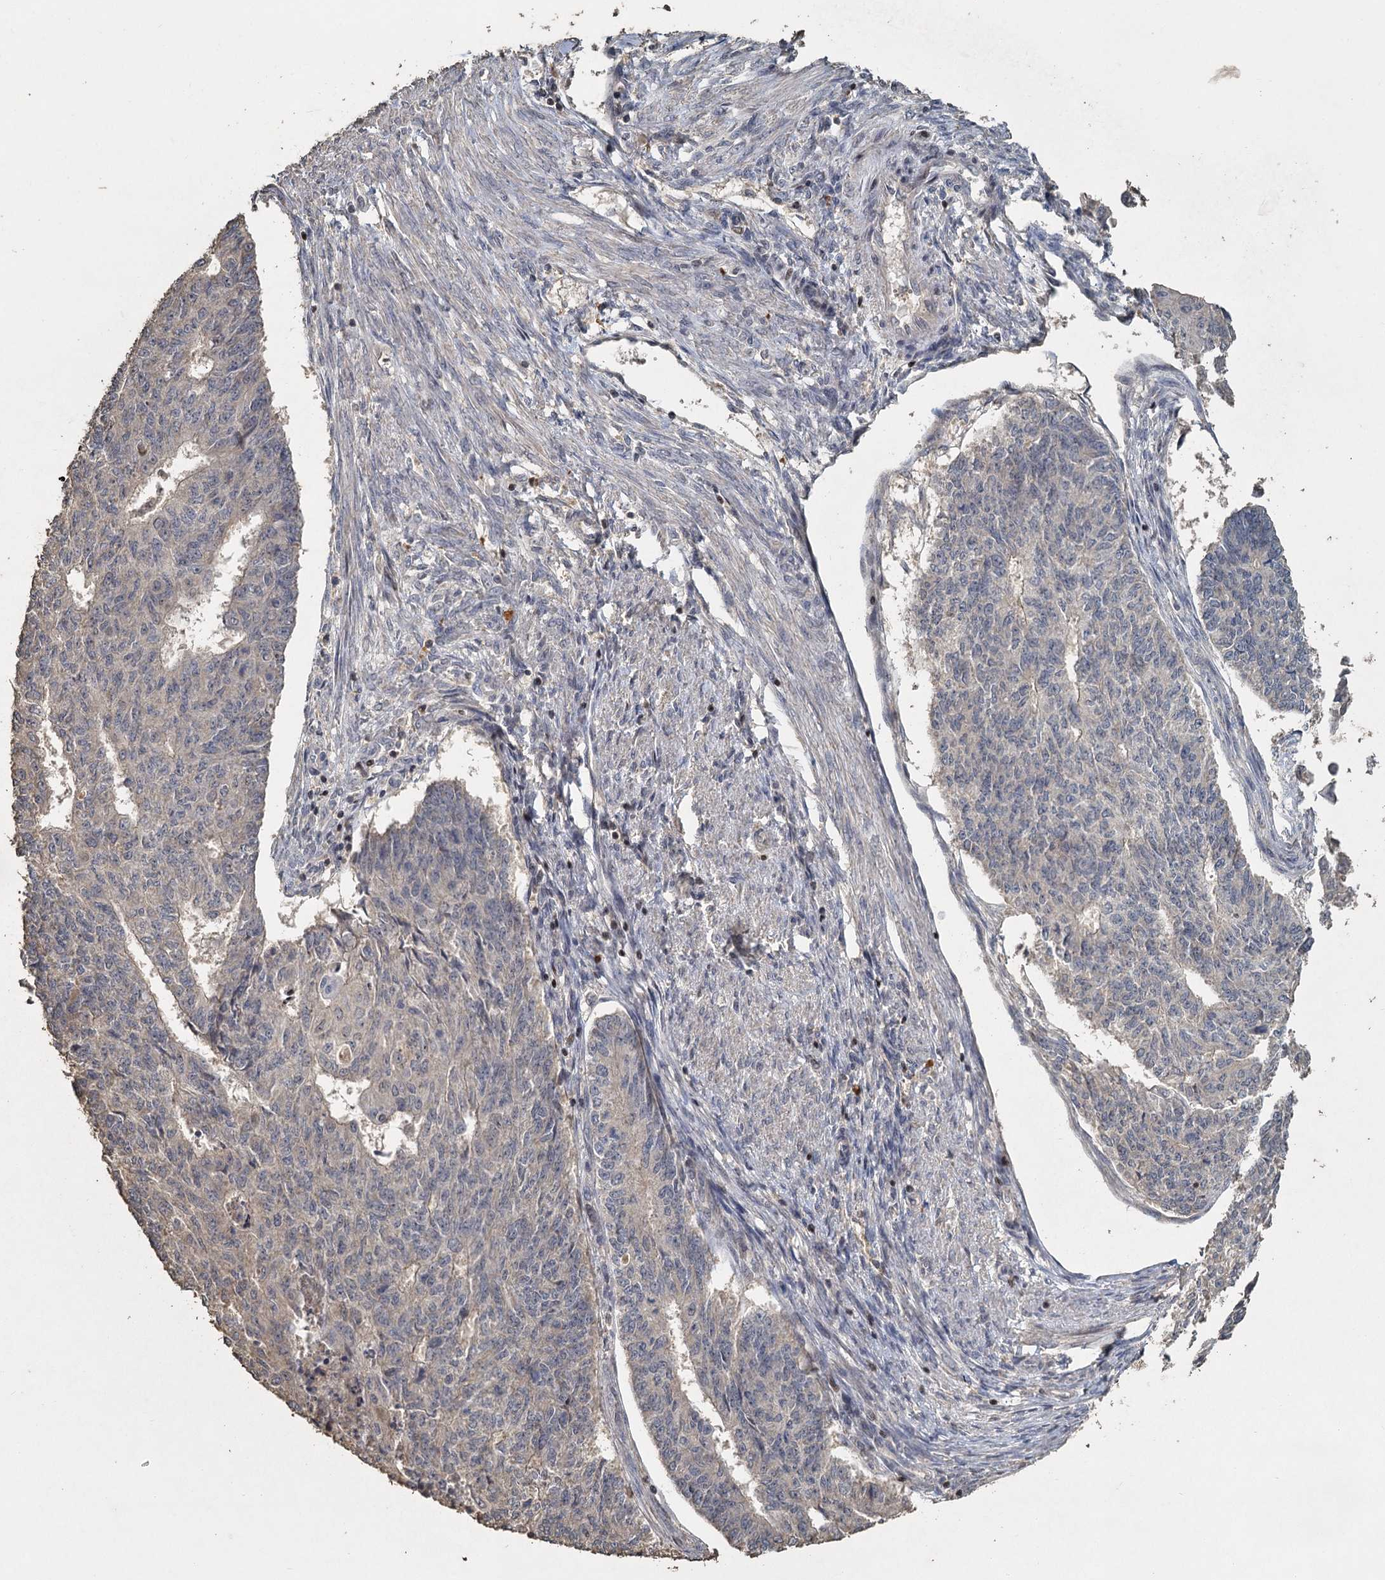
{"staining": {"intensity": "negative", "quantity": "none", "location": "none"}, "tissue": "endometrial cancer", "cell_type": "Tumor cells", "image_type": "cancer", "snomed": [{"axis": "morphology", "description": "Adenocarcinoma, NOS"}, {"axis": "topography", "description": "Endometrium"}], "caption": "The micrograph exhibits no significant expression in tumor cells of endometrial cancer.", "gene": "CCDC61", "patient": {"sex": "female", "age": 32}}